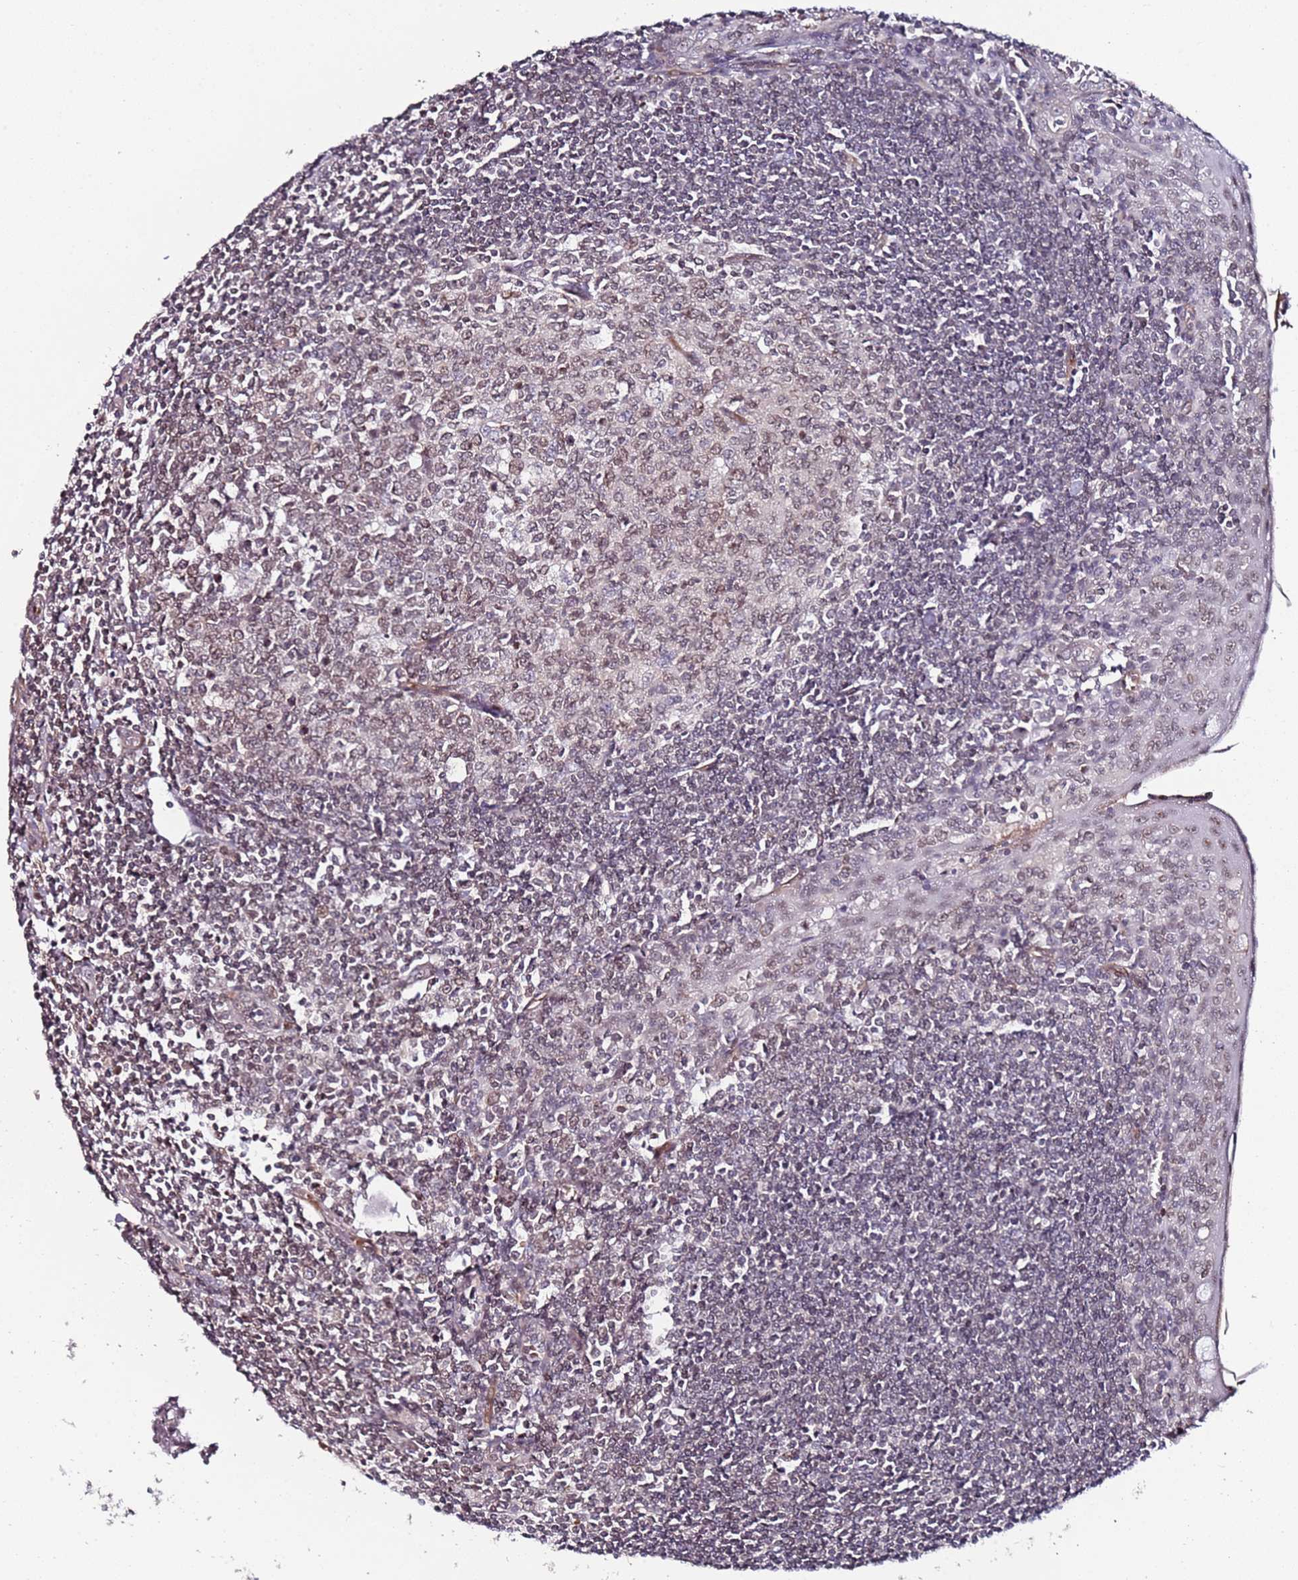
{"staining": {"intensity": "negative", "quantity": "none", "location": "none"}, "tissue": "tonsil", "cell_type": "Germinal center cells", "image_type": "normal", "snomed": [{"axis": "morphology", "description": "Normal tissue, NOS"}, {"axis": "topography", "description": "Tonsil"}], "caption": "The histopathology image displays no staining of germinal center cells in normal tonsil.", "gene": "DUSP28", "patient": {"sex": "male", "age": 27}}